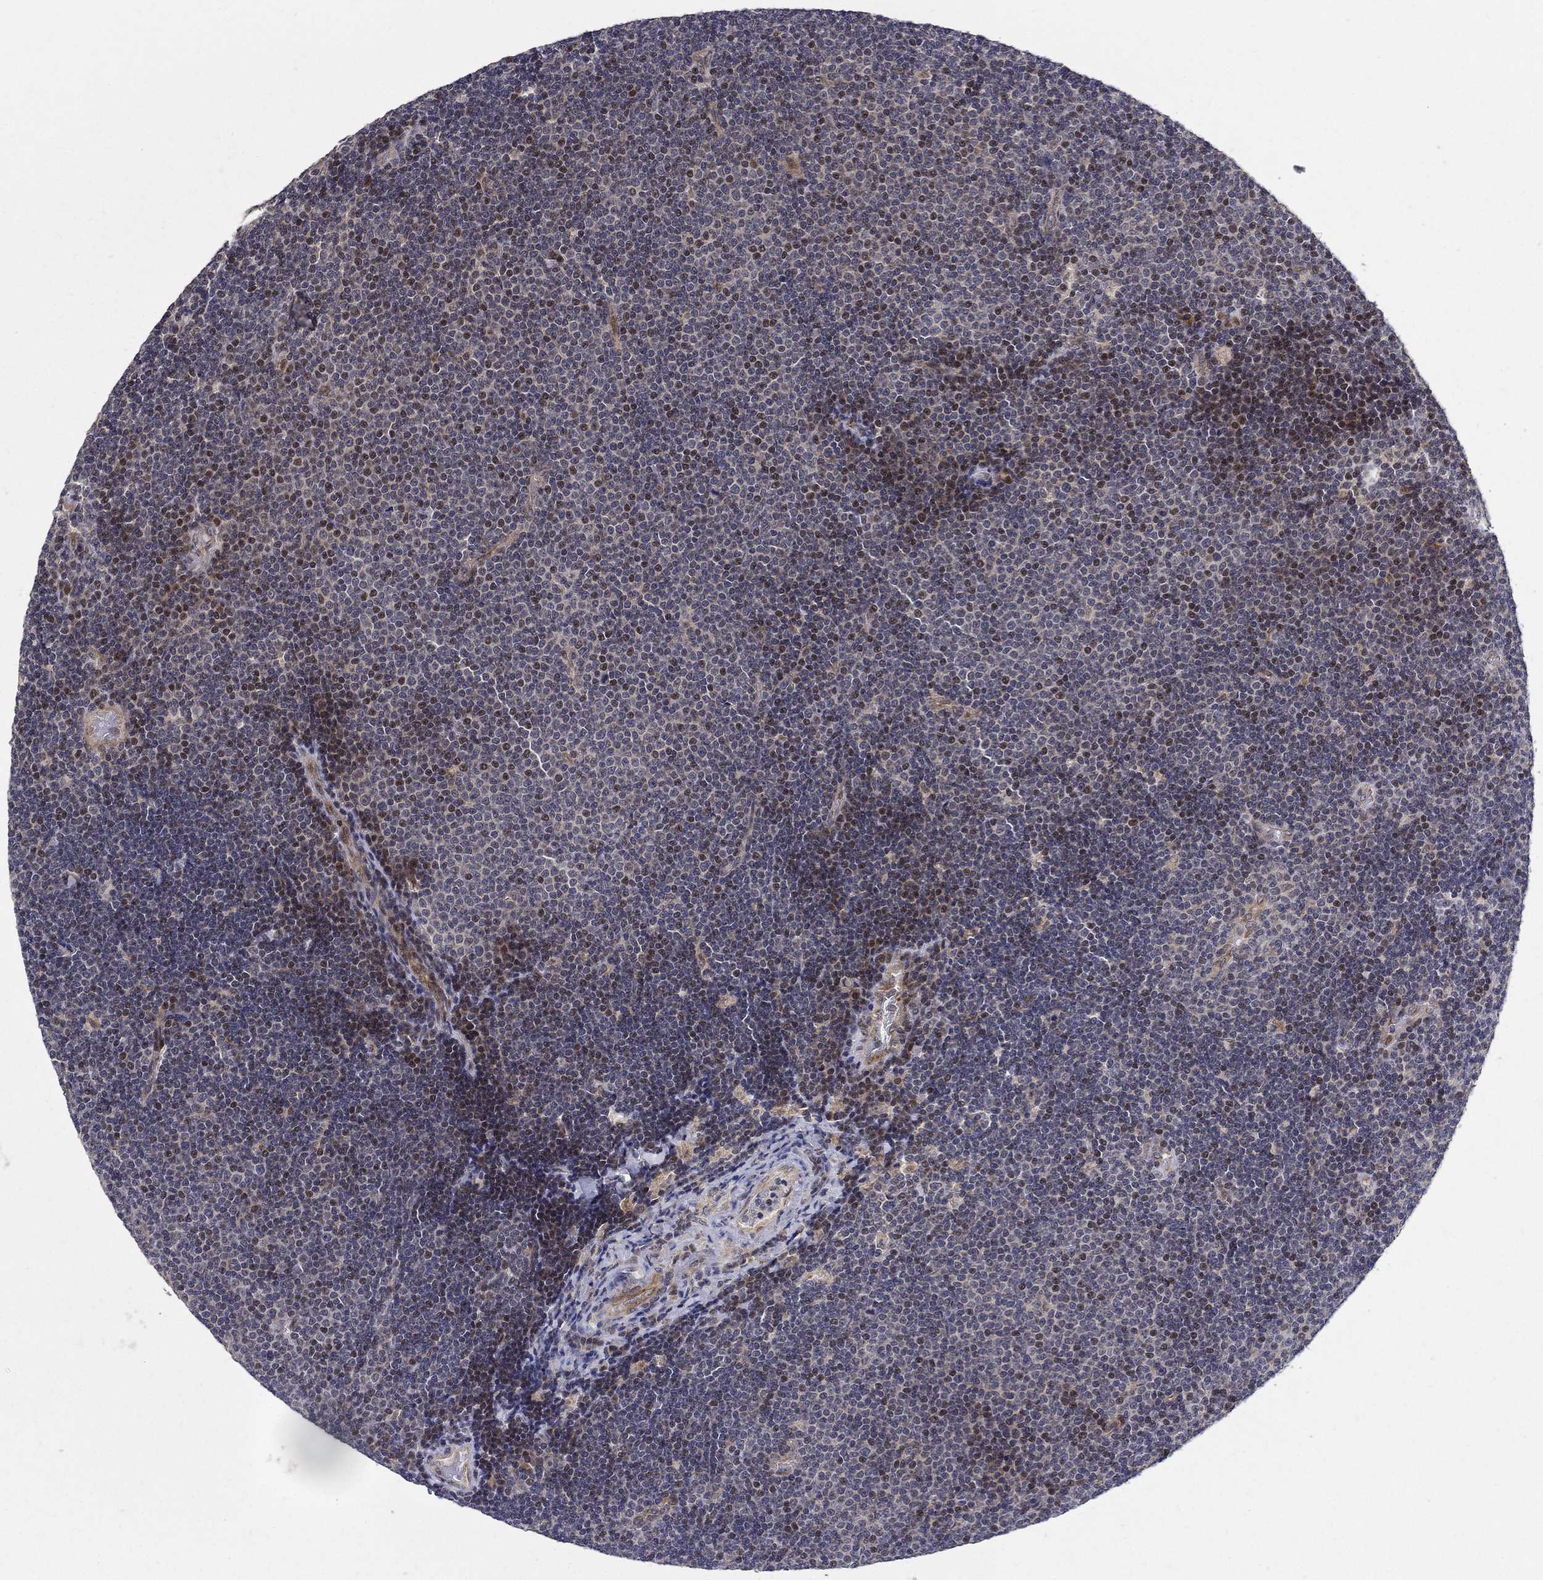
{"staining": {"intensity": "moderate", "quantity": "<25%", "location": "cytoplasmic/membranous"}, "tissue": "lymphoma", "cell_type": "Tumor cells", "image_type": "cancer", "snomed": [{"axis": "morphology", "description": "Malignant lymphoma, non-Hodgkin's type, Low grade"}, {"axis": "topography", "description": "Brain"}], "caption": "The image displays immunohistochemical staining of lymphoma. There is moderate cytoplasmic/membranous positivity is present in about <25% of tumor cells.", "gene": "ZNF594", "patient": {"sex": "female", "age": 66}}